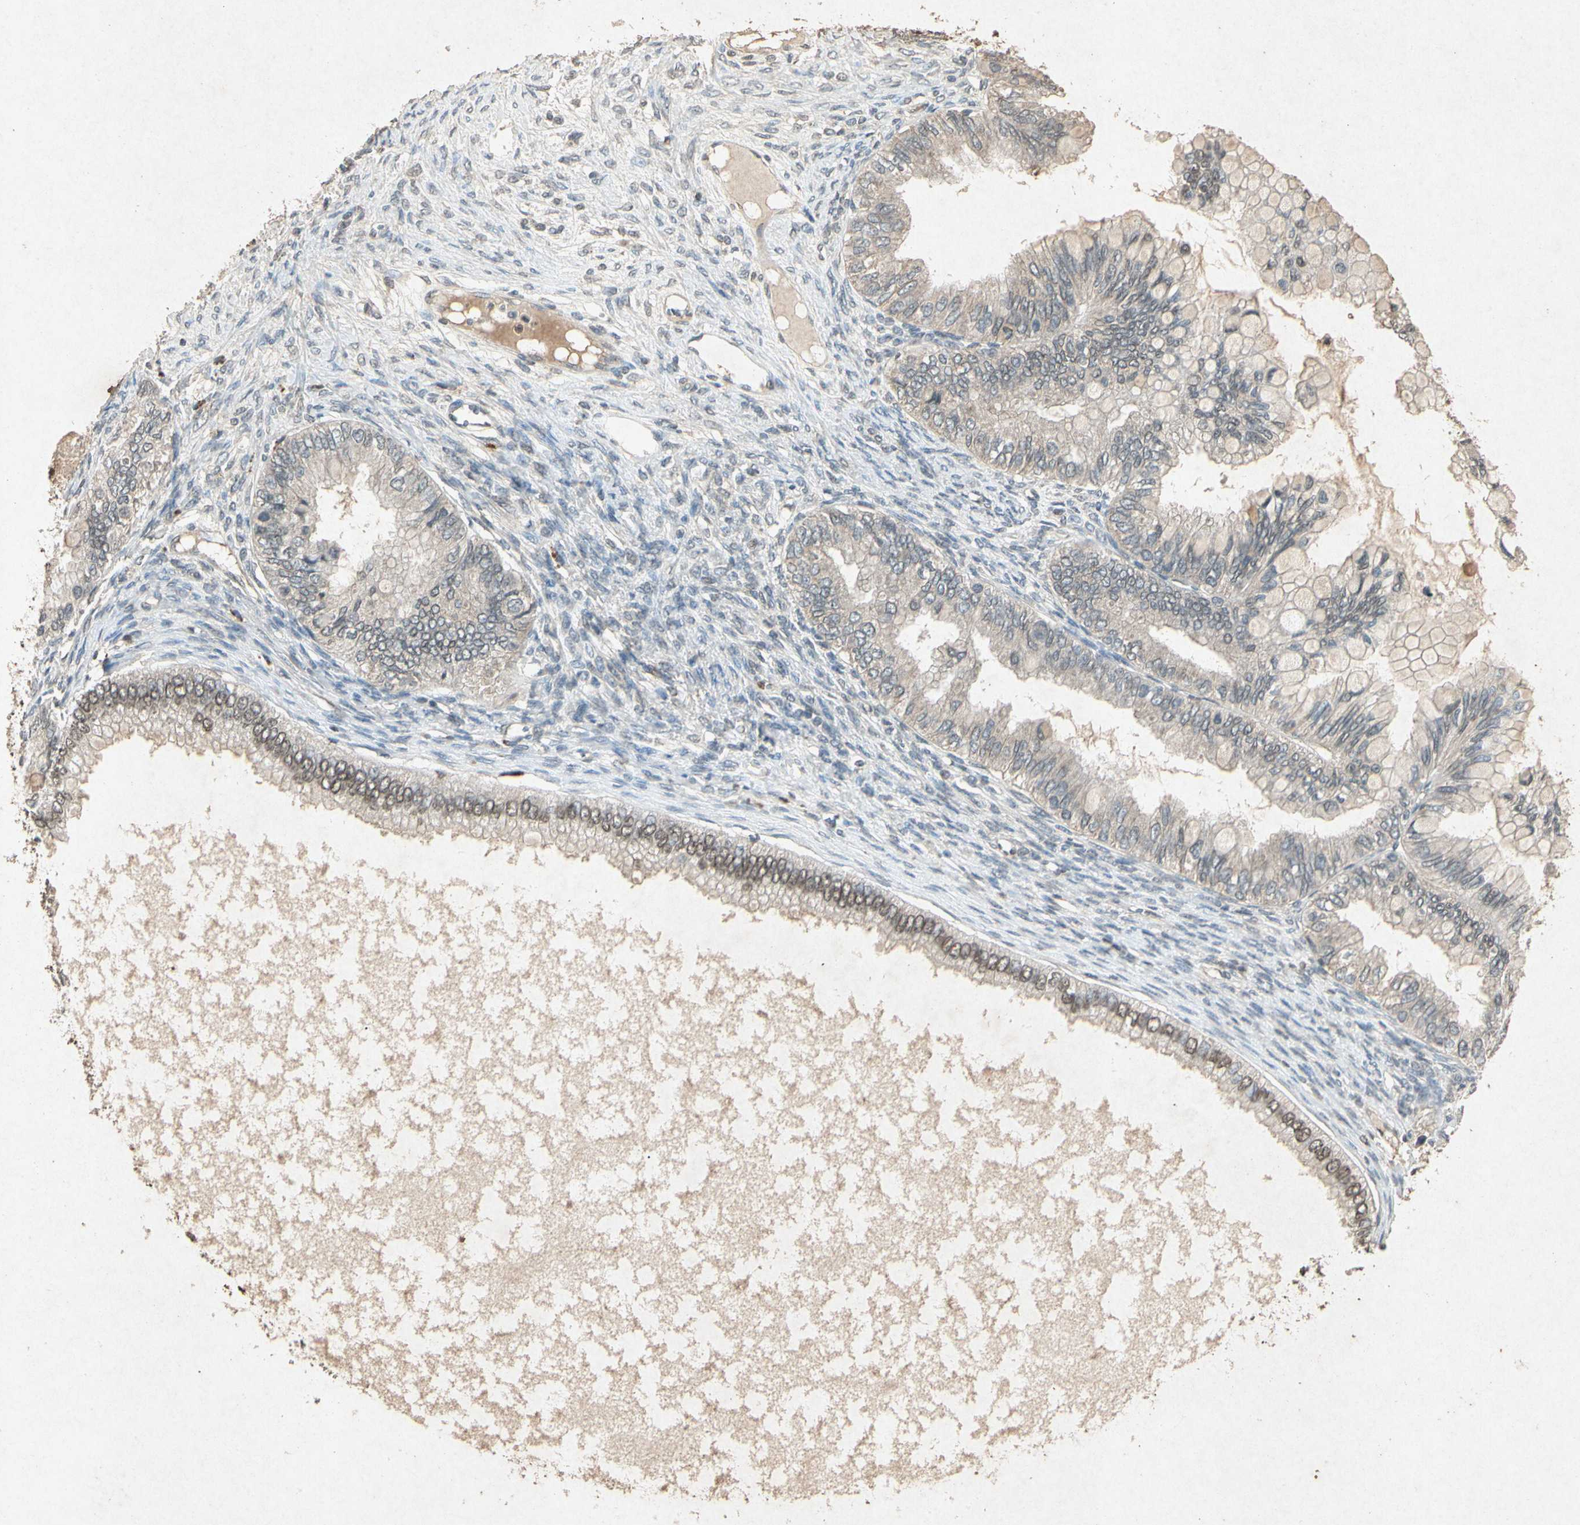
{"staining": {"intensity": "weak", "quantity": ">75%", "location": "cytoplasmic/membranous"}, "tissue": "ovarian cancer", "cell_type": "Tumor cells", "image_type": "cancer", "snomed": [{"axis": "morphology", "description": "Cystadenocarcinoma, mucinous, NOS"}, {"axis": "topography", "description": "Ovary"}], "caption": "Ovarian mucinous cystadenocarcinoma tissue exhibits weak cytoplasmic/membranous positivity in about >75% of tumor cells", "gene": "MSRB1", "patient": {"sex": "female", "age": 80}}